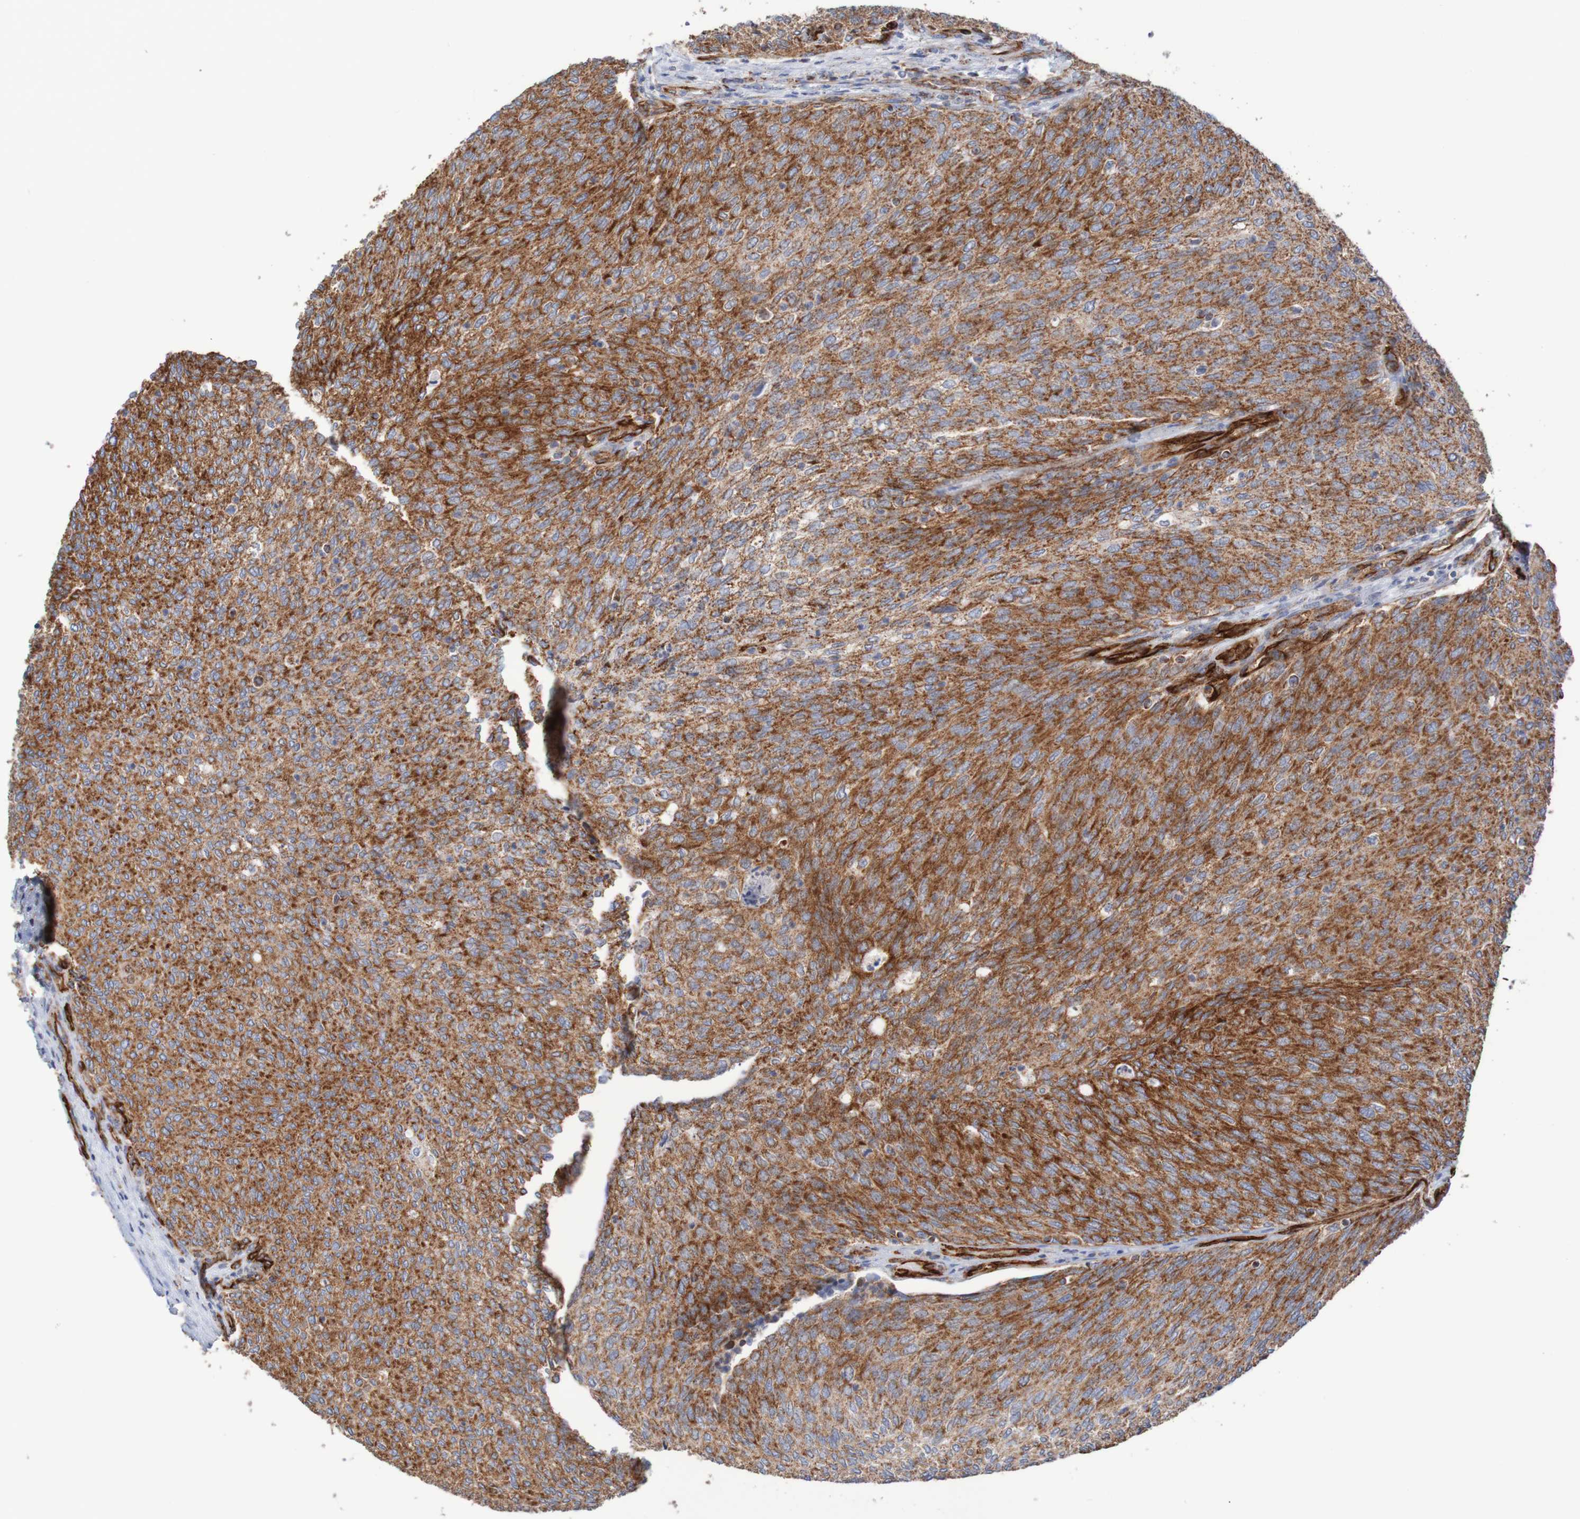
{"staining": {"intensity": "strong", "quantity": ">75%", "location": "cytoplasmic/membranous"}, "tissue": "urothelial cancer", "cell_type": "Tumor cells", "image_type": "cancer", "snomed": [{"axis": "morphology", "description": "Urothelial carcinoma, Low grade"}, {"axis": "topography", "description": "Urinary bladder"}], "caption": "The histopathology image shows a brown stain indicating the presence of a protein in the cytoplasmic/membranous of tumor cells in urothelial carcinoma (low-grade).", "gene": "MMEL1", "patient": {"sex": "female", "age": 79}}